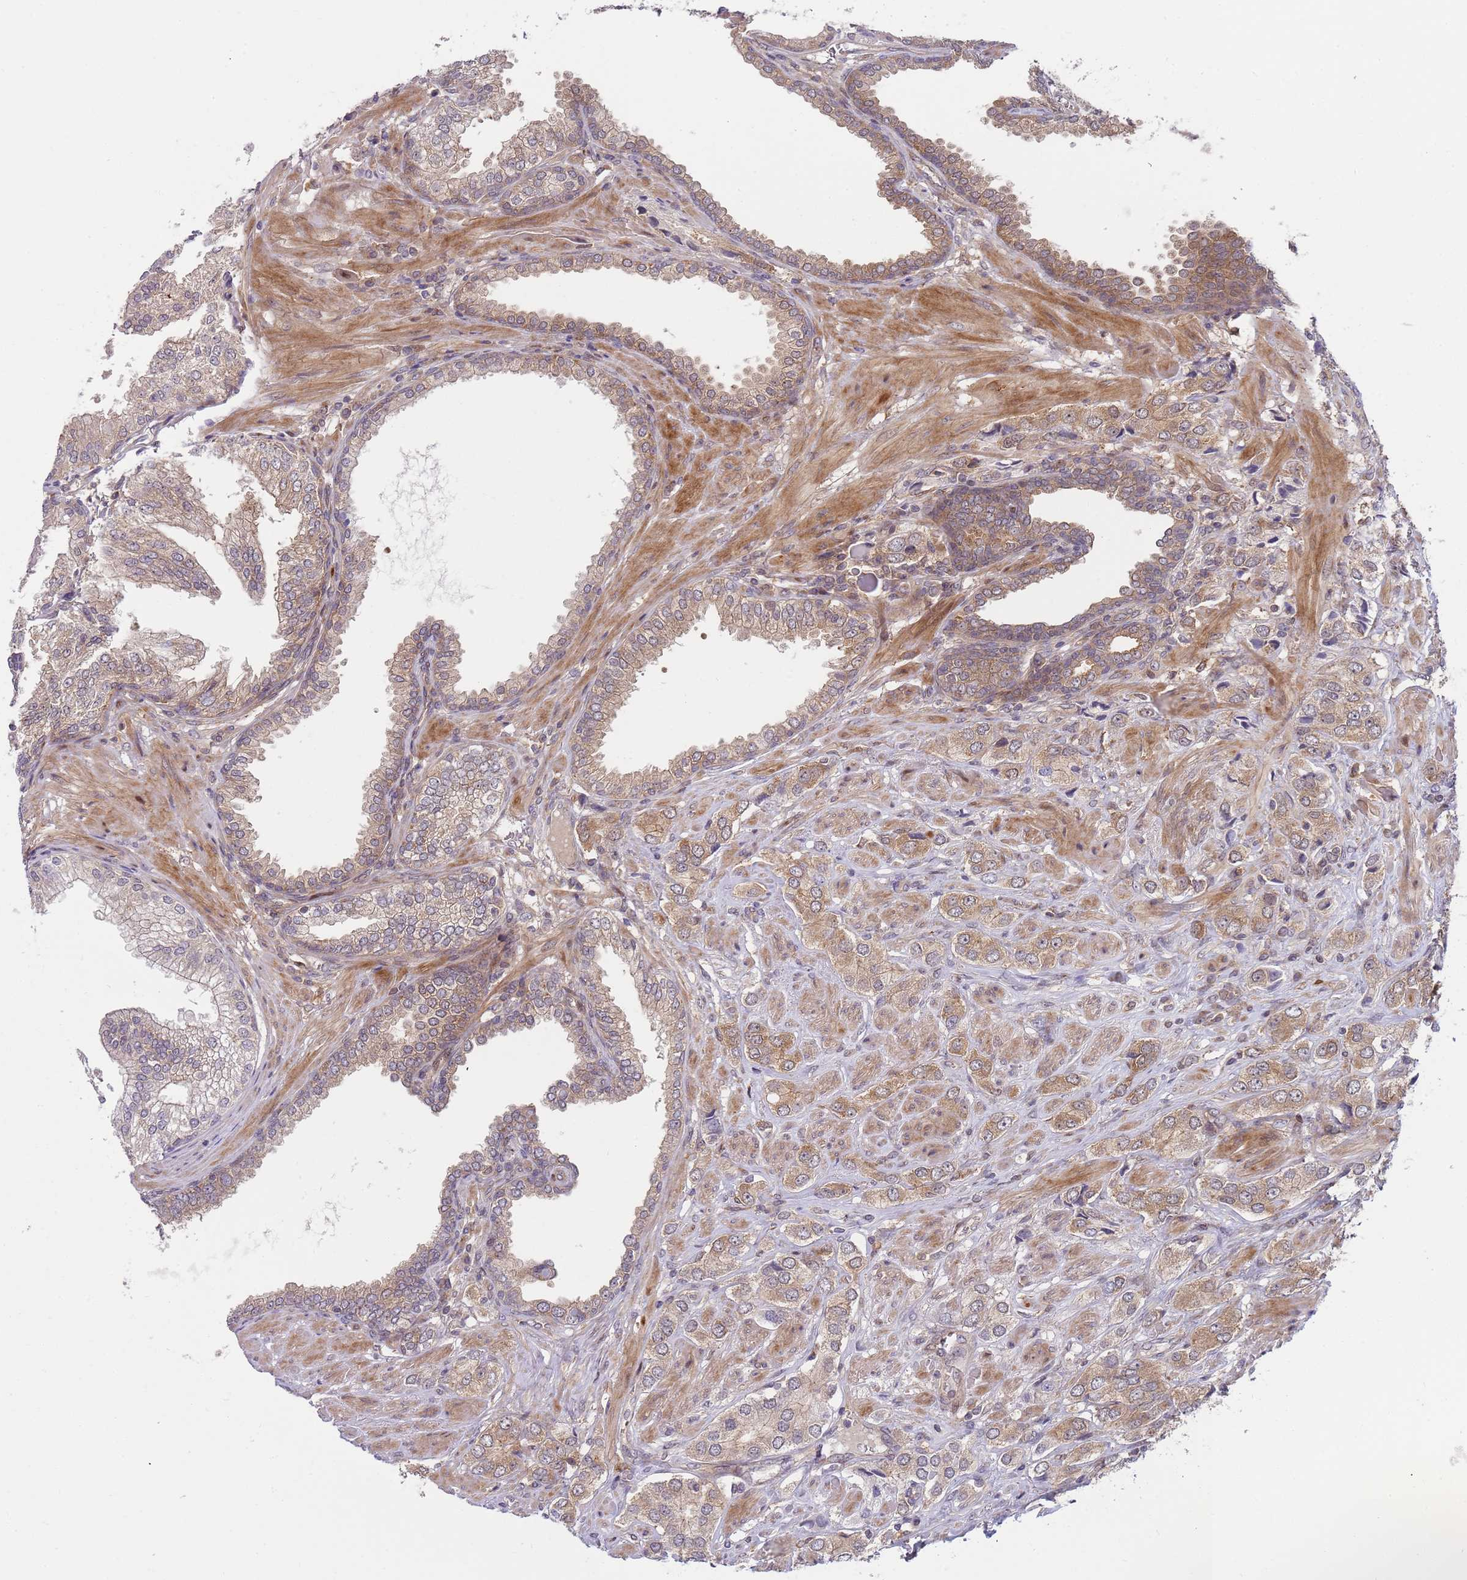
{"staining": {"intensity": "moderate", "quantity": ">75%", "location": "cytoplasmic/membranous"}, "tissue": "prostate cancer", "cell_type": "Tumor cells", "image_type": "cancer", "snomed": [{"axis": "morphology", "description": "Adenocarcinoma, High grade"}, {"axis": "topography", "description": "Prostate and seminal vesicle, NOS"}], "caption": "IHC (DAB) staining of human prostate cancer (adenocarcinoma (high-grade)) exhibits moderate cytoplasmic/membranous protein expression in about >75% of tumor cells. (brown staining indicates protein expression, while blue staining denotes nuclei).", "gene": "GGA1", "patient": {"sex": "male", "age": 64}}